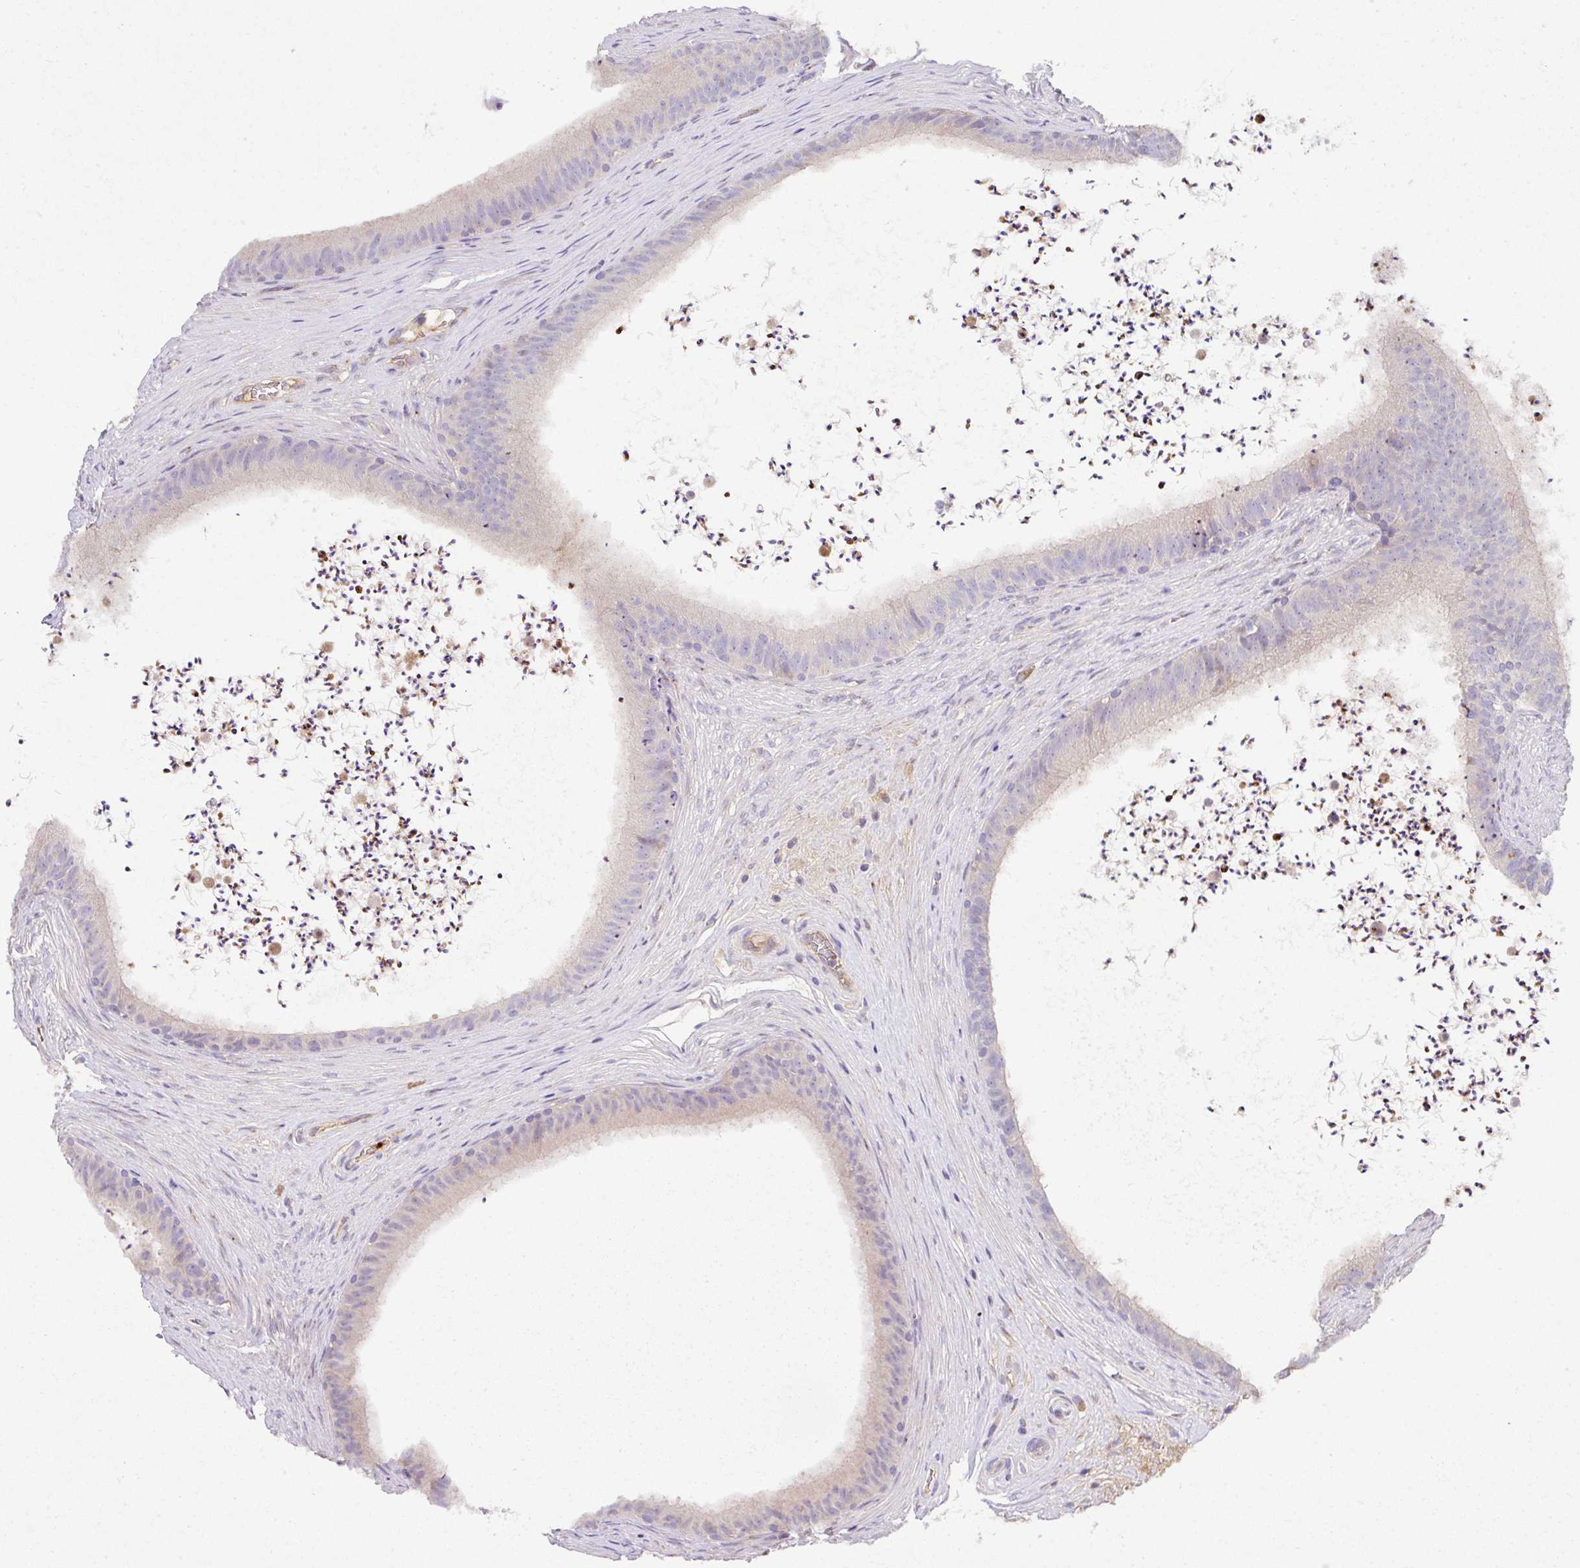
{"staining": {"intensity": "moderate", "quantity": "<25%", "location": "cytoplasmic/membranous"}, "tissue": "epididymis", "cell_type": "Glandular cells", "image_type": "normal", "snomed": [{"axis": "morphology", "description": "Normal tissue, NOS"}, {"axis": "topography", "description": "Testis"}, {"axis": "topography", "description": "Epididymis"}], "caption": "A micrograph of epididymis stained for a protein displays moderate cytoplasmic/membranous brown staining in glandular cells.", "gene": "CRISP3", "patient": {"sex": "male", "age": 41}}